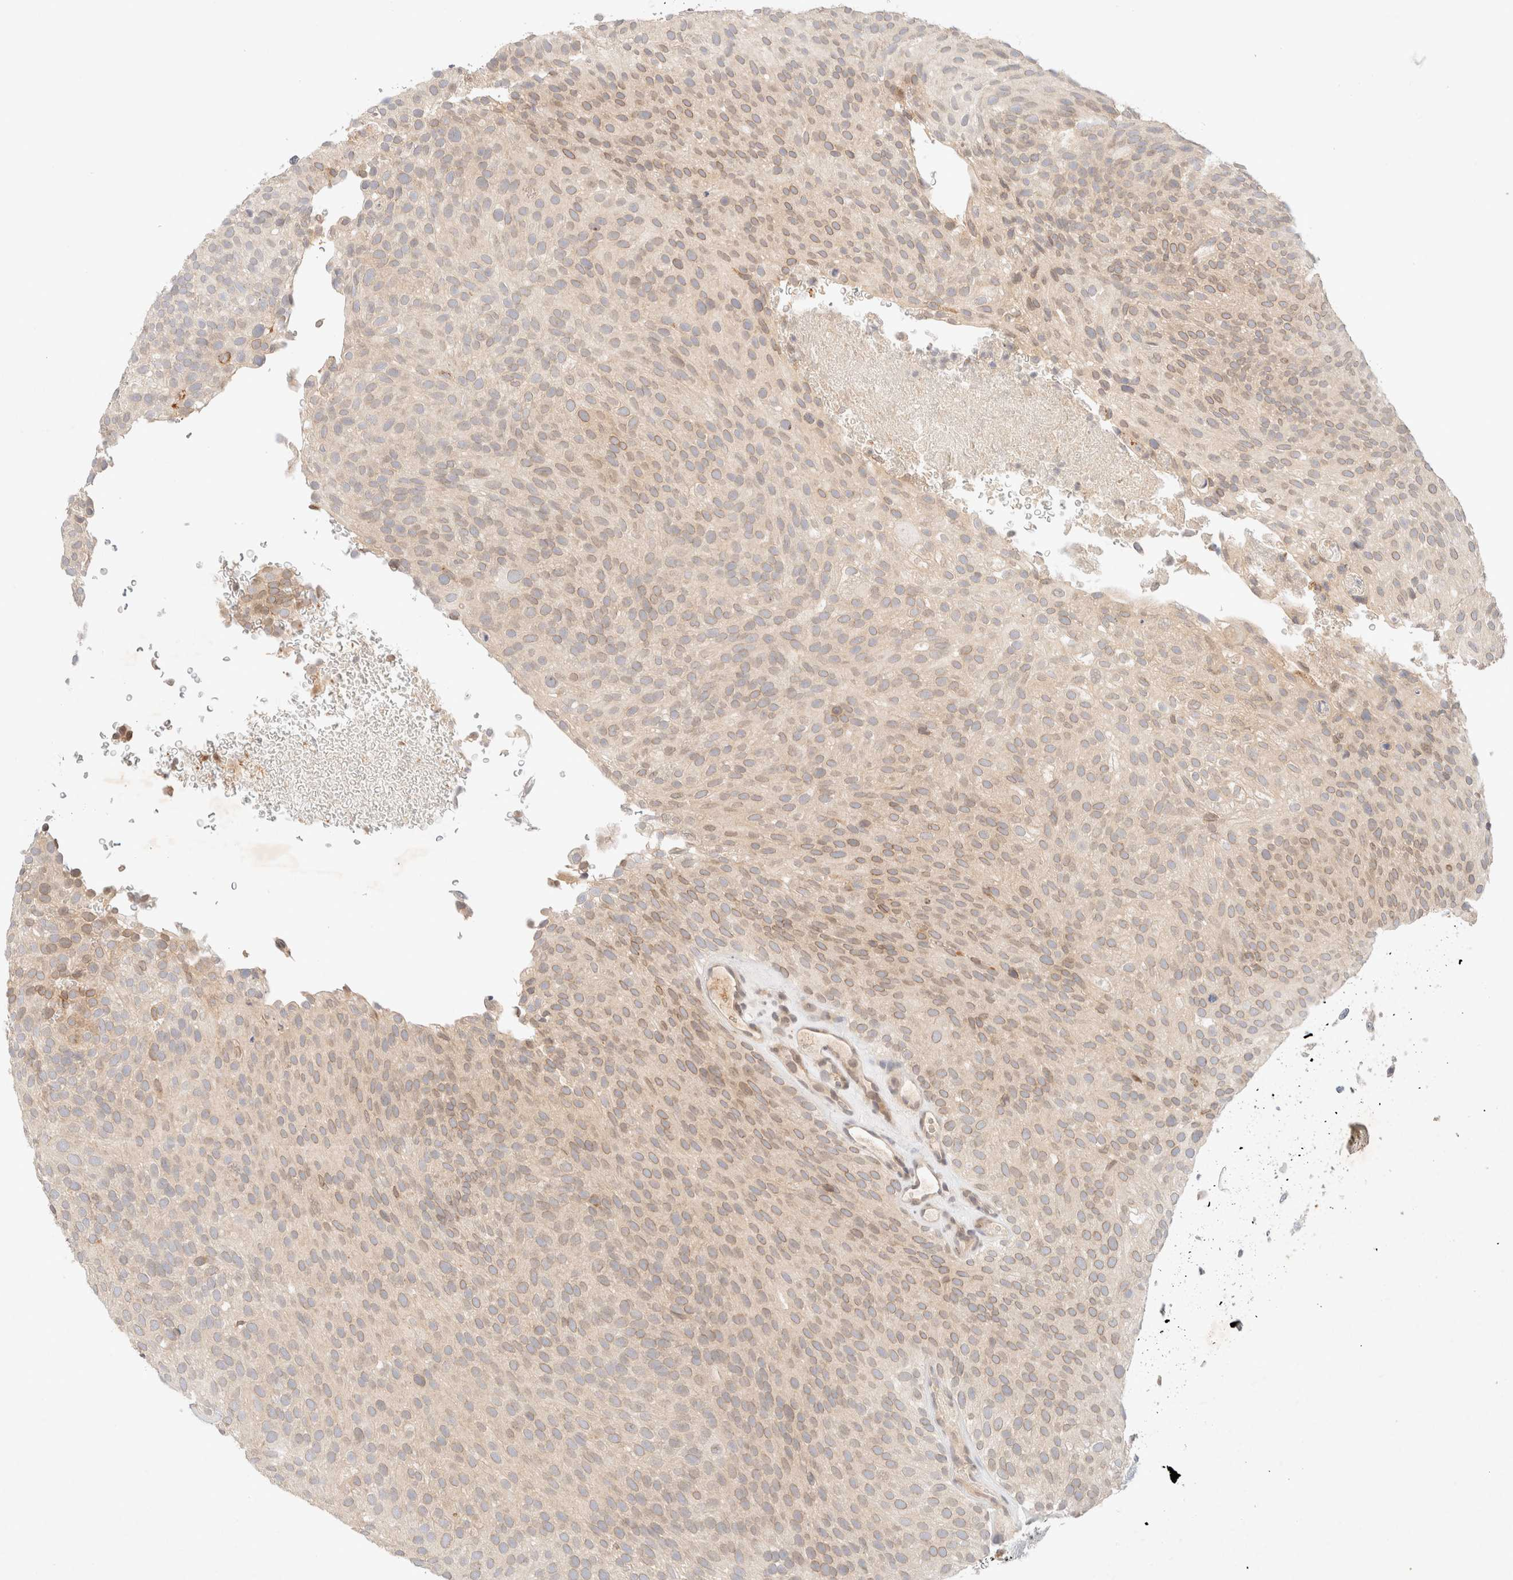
{"staining": {"intensity": "weak", "quantity": ">75%", "location": "cytoplasmic/membranous"}, "tissue": "urothelial cancer", "cell_type": "Tumor cells", "image_type": "cancer", "snomed": [{"axis": "morphology", "description": "Urothelial carcinoma, Low grade"}, {"axis": "topography", "description": "Urinary bladder"}], "caption": "Immunohistochemical staining of human urothelial cancer shows weak cytoplasmic/membranous protein positivity in approximately >75% of tumor cells.", "gene": "SARM1", "patient": {"sex": "male", "age": 78}}